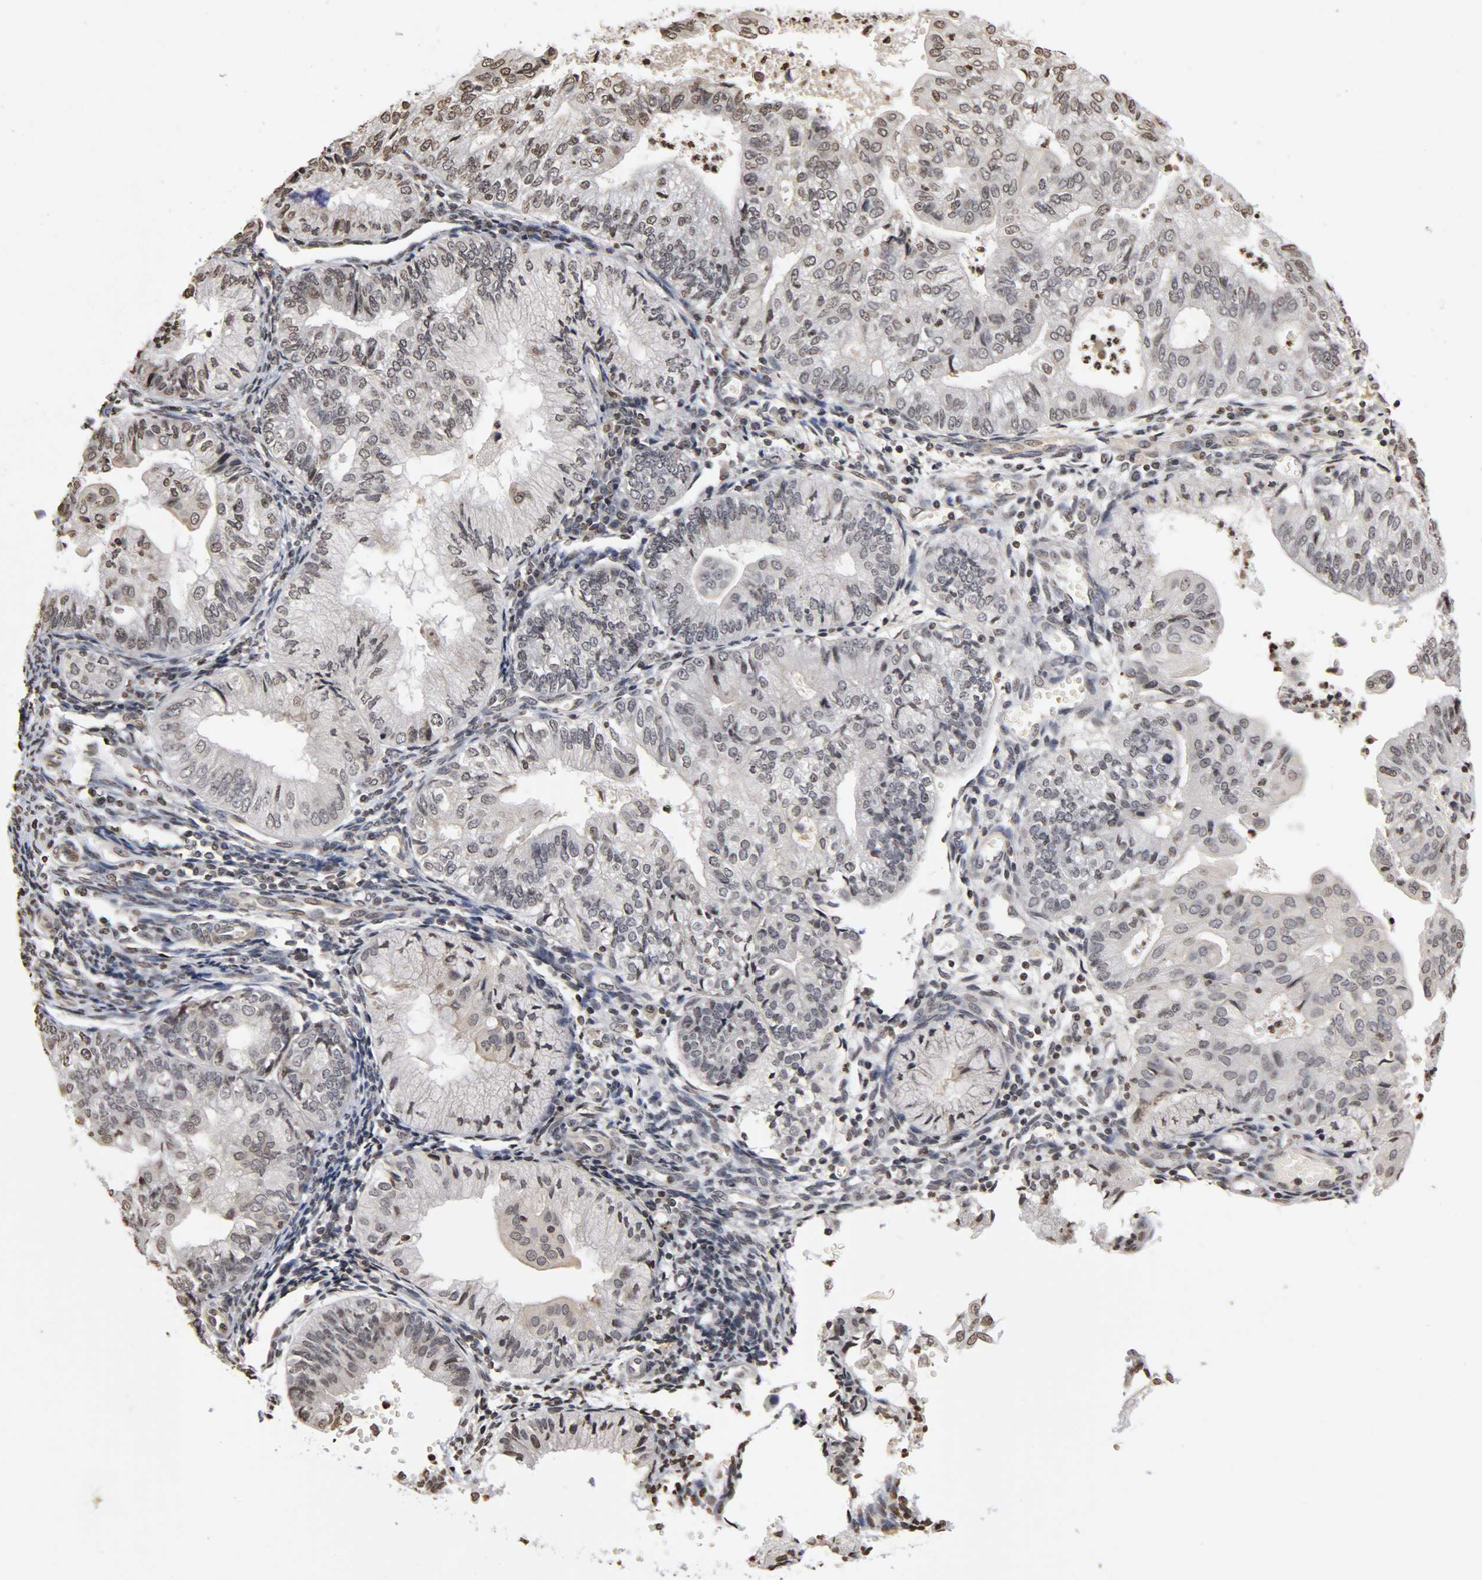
{"staining": {"intensity": "weak", "quantity": "<25%", "location": "nuclear"}, "tissue": "endometrial cancer", "cell_type": "Tumor cells", "image_type": "cancer", "snomed": [{"axis": "morphology", "description": "Adenocarcinoma, NOS"}, {"axis": "topography", "description": "Endometrium"}], "caption": "An image of human endometrial cancer is negative for staining in tumor cells.", "gene": "ERCC2", "patient": {"sex": "female", "age": 59}}